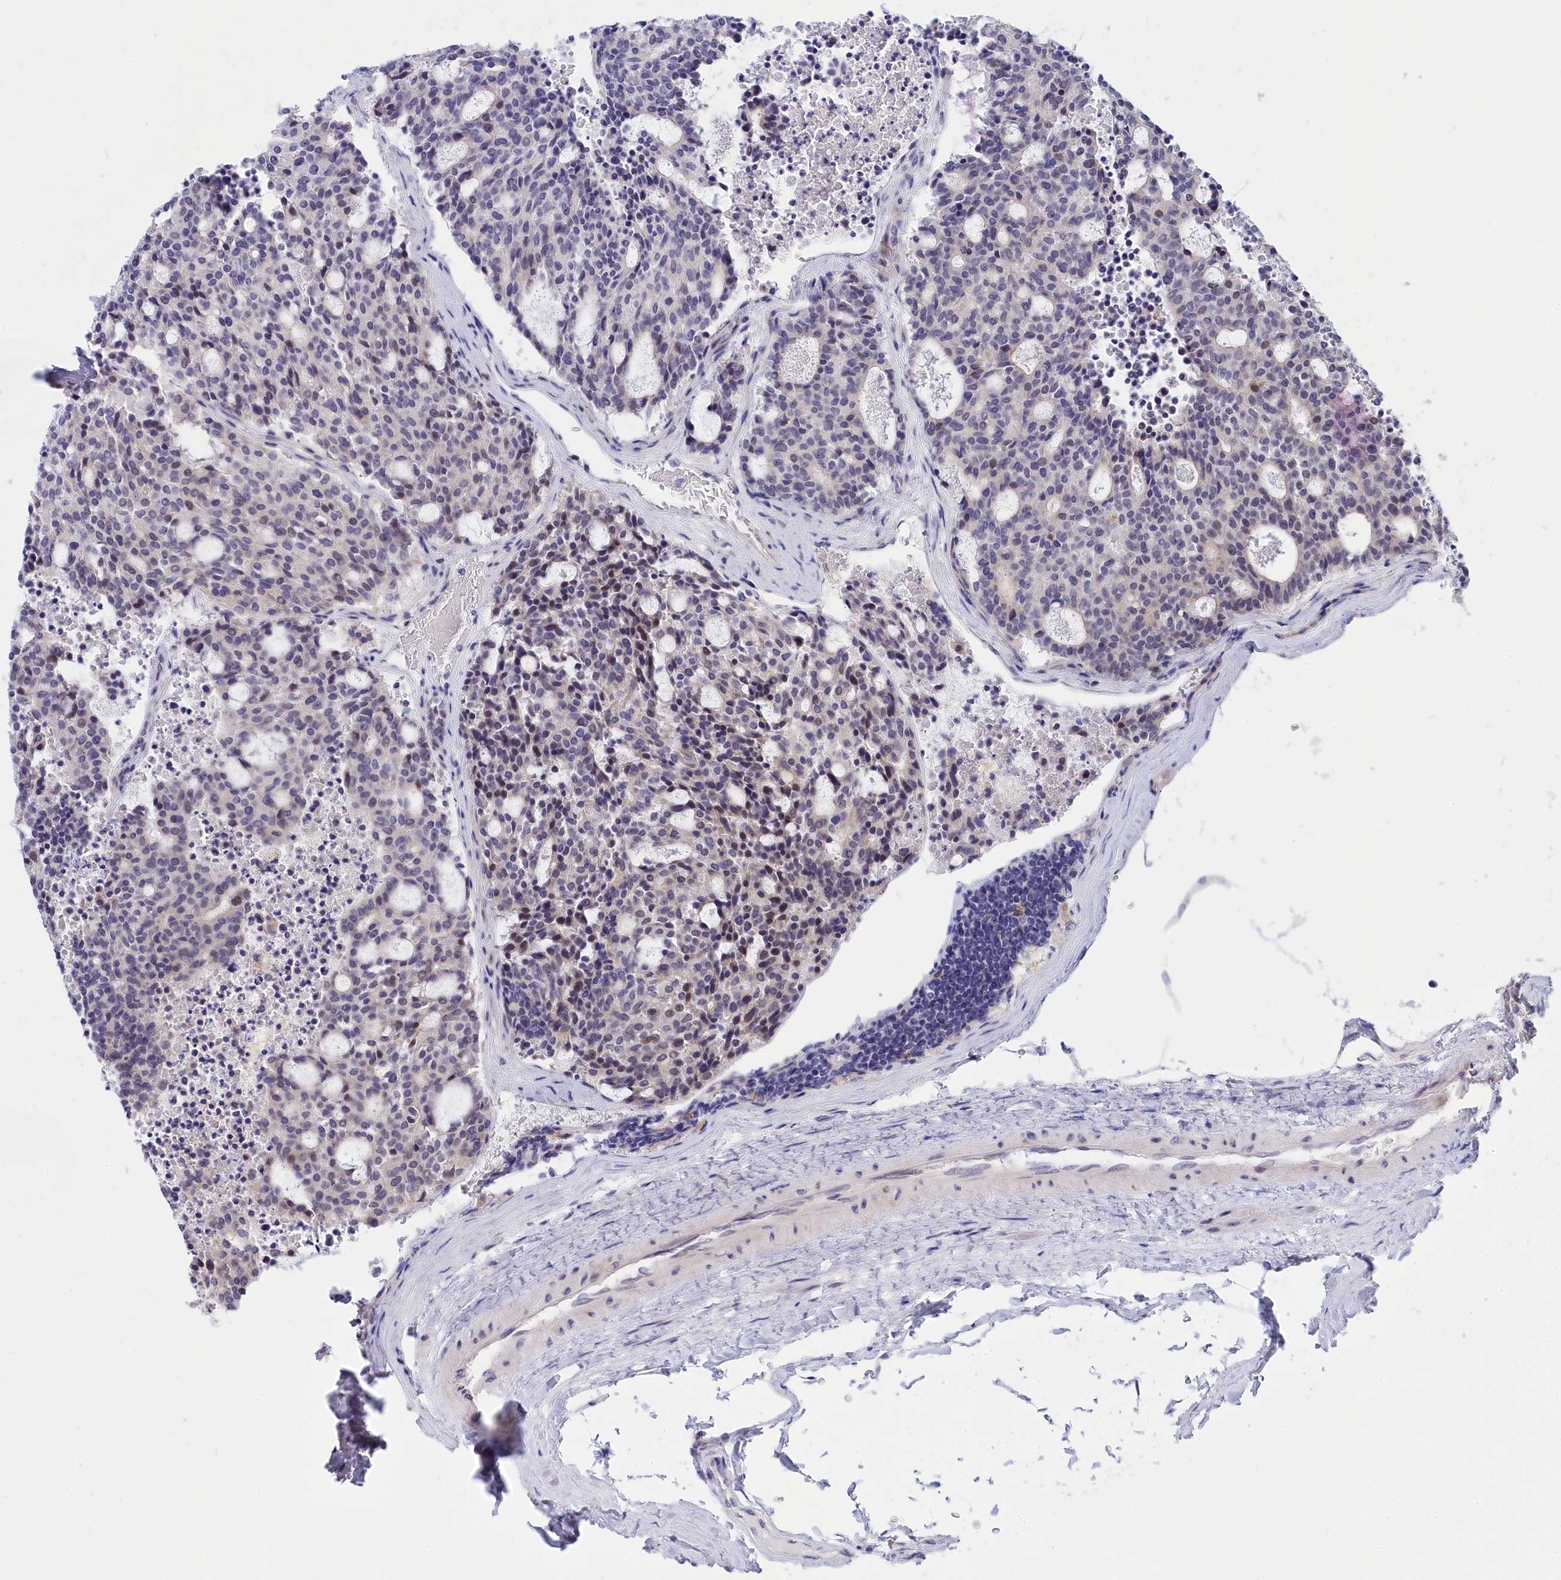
{"staining": {"intensity": "negative", "quantity": "none", "location": "none"}, "tissue": "carcinoid", "cell_type": "Tumor cells", "image_type": "cancer", "snomed": [{"axis": "morphology", "description": "Carcinoid, malignant, NOS"}, {"axis": "topography", "description": "Pancreas"}], "caption": "Tumor cells are negative for brown protein staining in malignant carcinoid.", "gene": "KCTD14", "patient": {"sex": "female", "age": 54}}